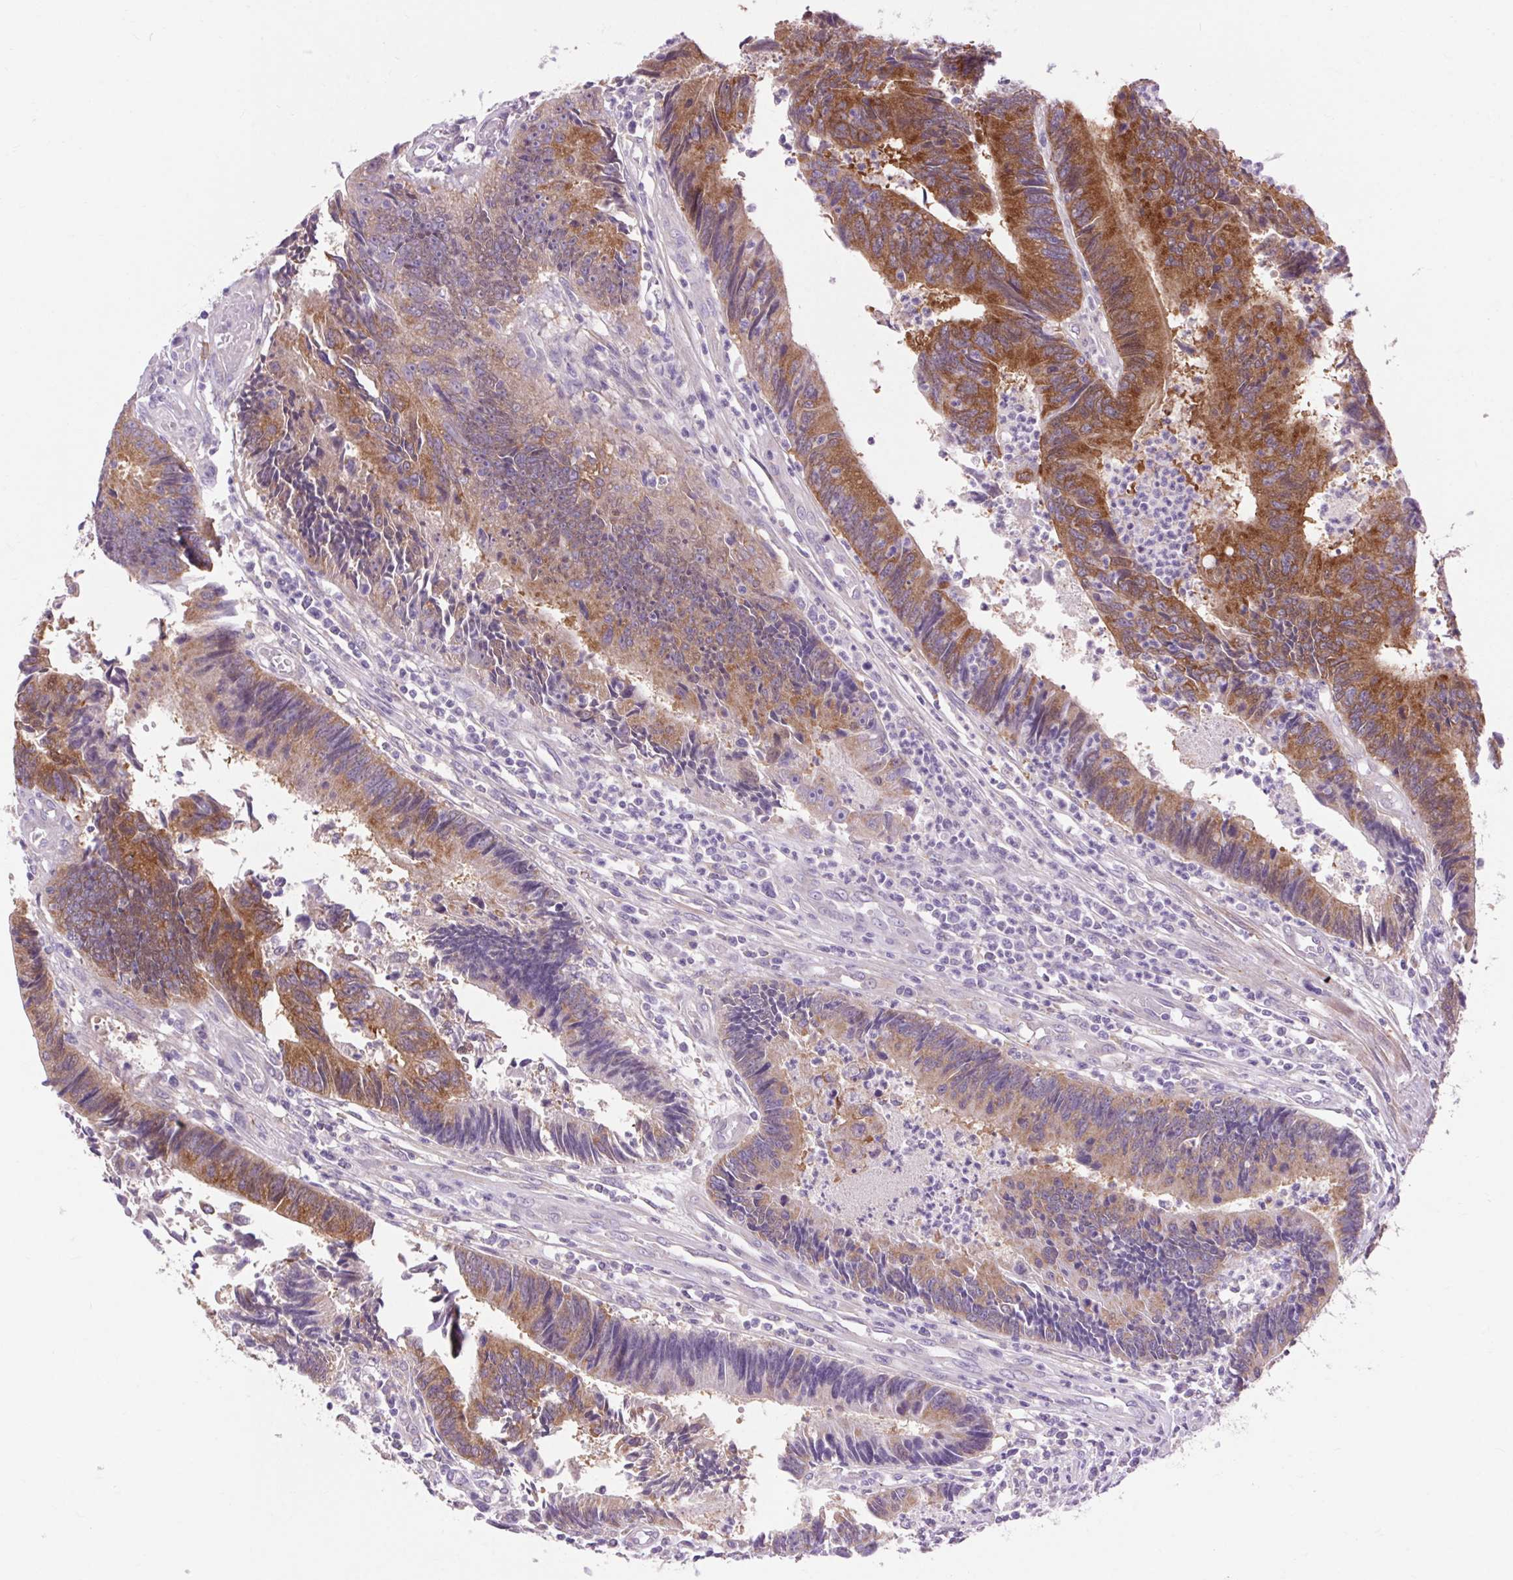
{"staining": {"intensity": "moderate", "quantity": ">75%", "location": "cytoplasmic/membranous"}, "tissue": "colorectal cancer", "cell_type": "Tumor cells", "image_type": "cancer", "snomed": [{"axis": "morphology", "description": "Adenocarcinoma, NOS"}, {"axis": "topography", "description": "Colon"}], "caption": "The image displays immunohistochemical staining of colorectal cancer. There is moderate cytoplasmic/membranous staining is present in approximately >75% of tumor cells.", "gene": "SOWAHC", "patient": {"sex": "female", "age": 67}}